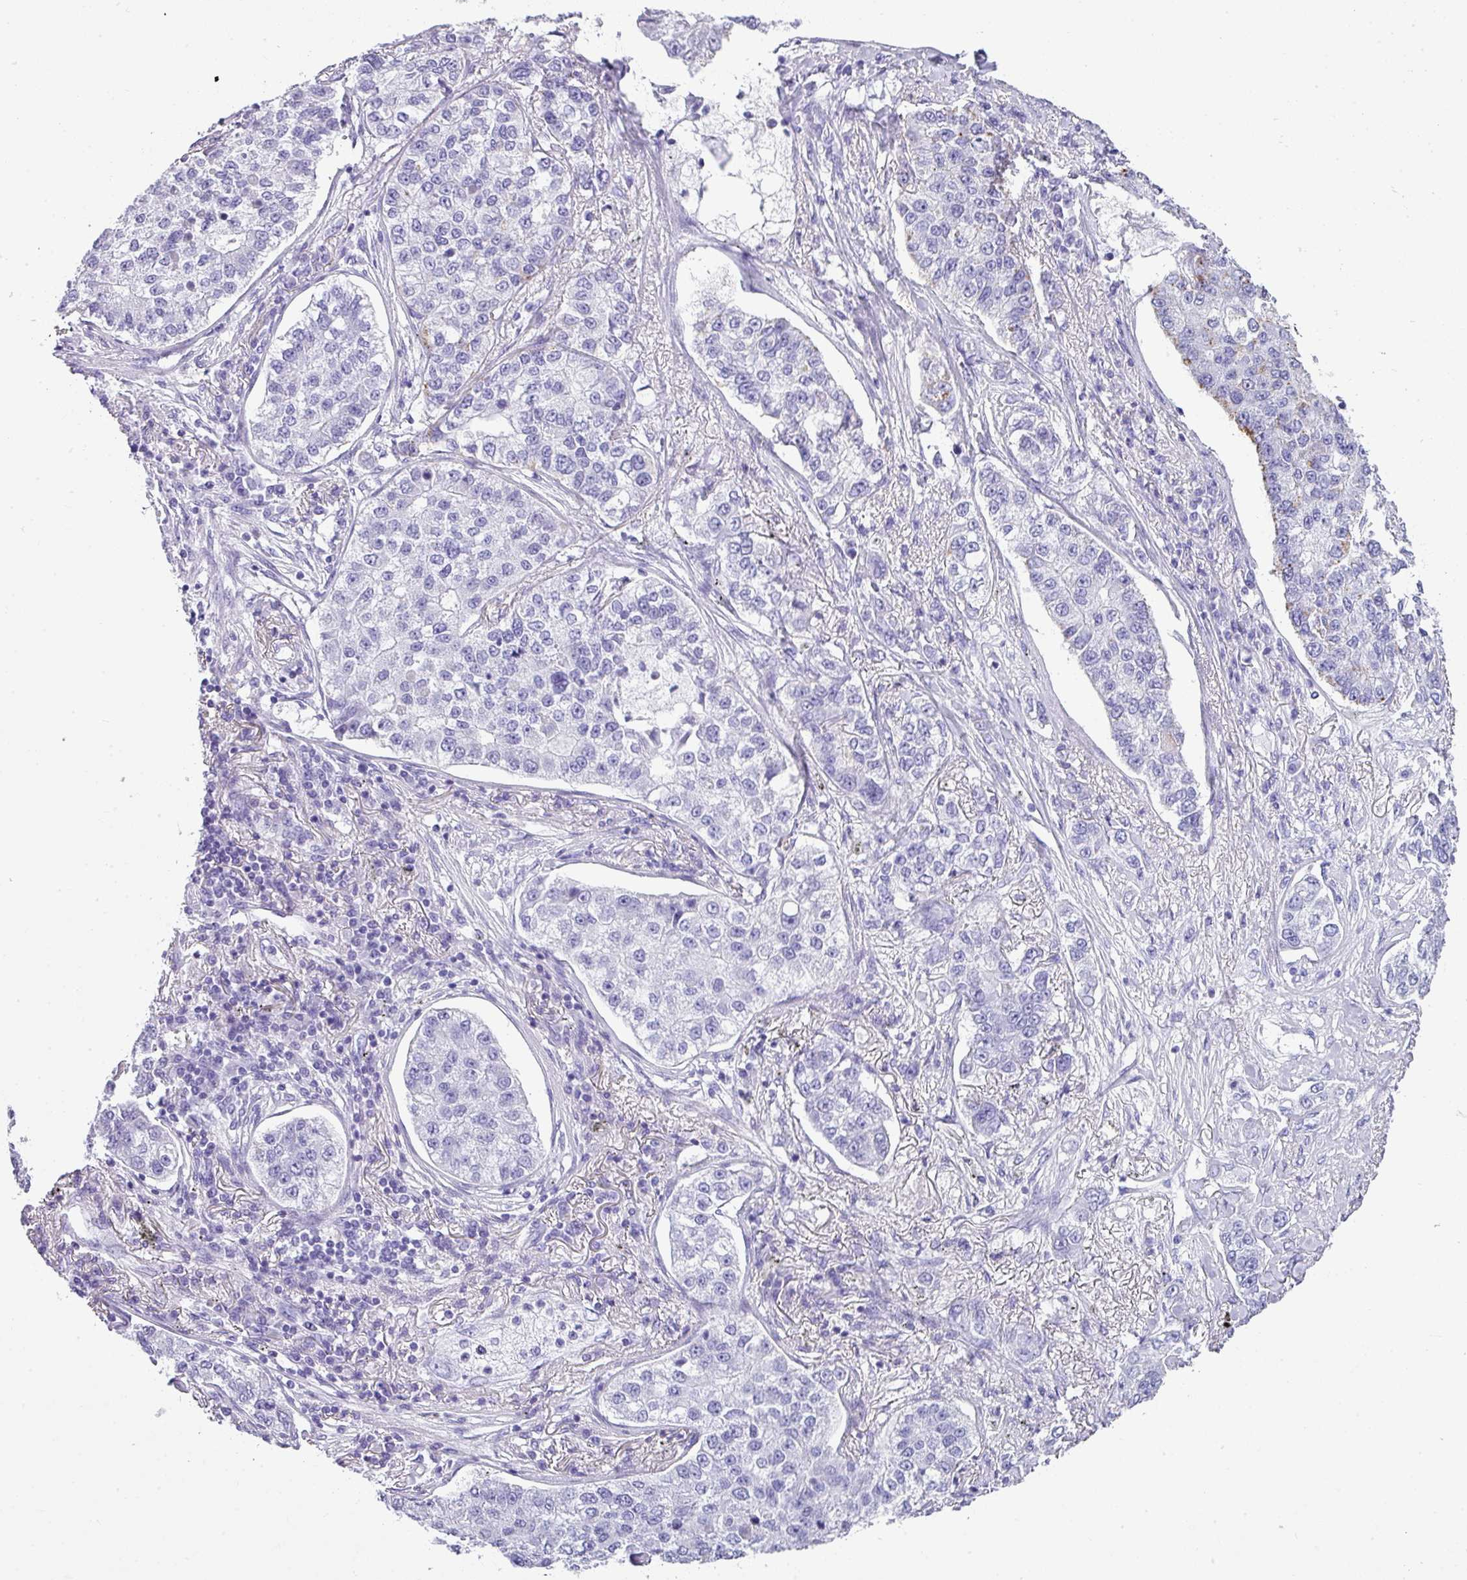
{"staining": {"intensity": "negative", "quantity": "none", "location": "none"}, "tissue": "lung cancer", "cell_type": "Tumor cells", "image_type": "cancer", "snomed": [{"axis": "morphology", "description": "Adenocarcinoma, NOS"}, {"axis": "topography", "description": "Lung"}], "caption": "DAB immunohistochemical staining of lung cancer shows no significant expression in tumor cells.", "gene": "ZNF568", "patient": {"sex": "male", "age": 49}}